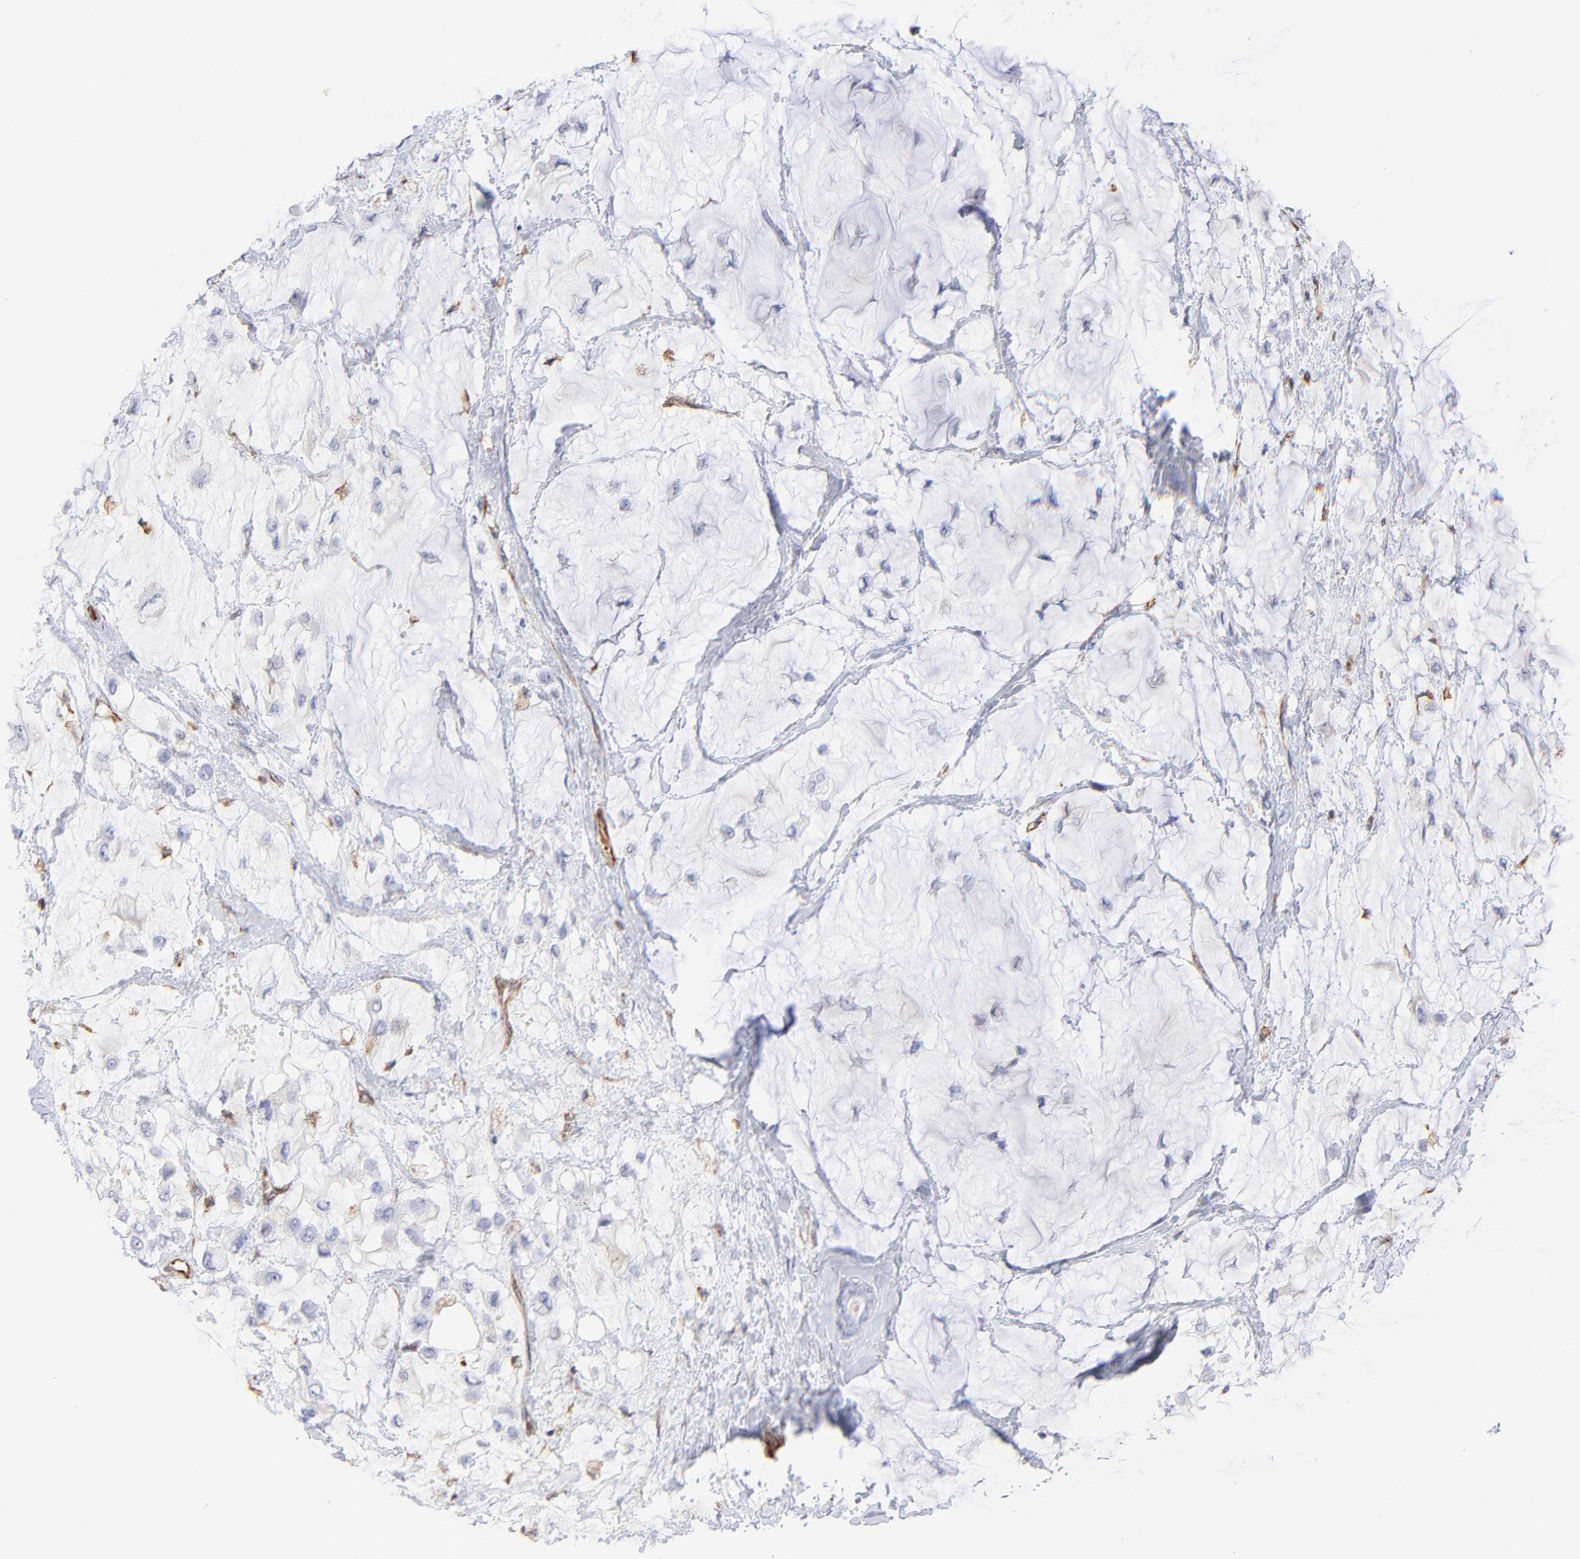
{"staining": {"intensity": "moderate", "quantity": "<25%", "location": "cytoplasmic/membranous"}, "tissue": "breast cancer", "cell_type": "Tumor cells", "image_type": "cancer", "snomed": [{"axis": "morphology", "description": "Lobular carcinoma"}, {"axis": "topography", "description": "Breast"}], "caption": "Protein expression analysis of breast cancer (lobular carcinoma) reveals moderate cytoplasmic/membranous expression in approximately <25% of tumor cells.", "gene": "COX8C", "patient": {"sex": "female", "age": 85}}